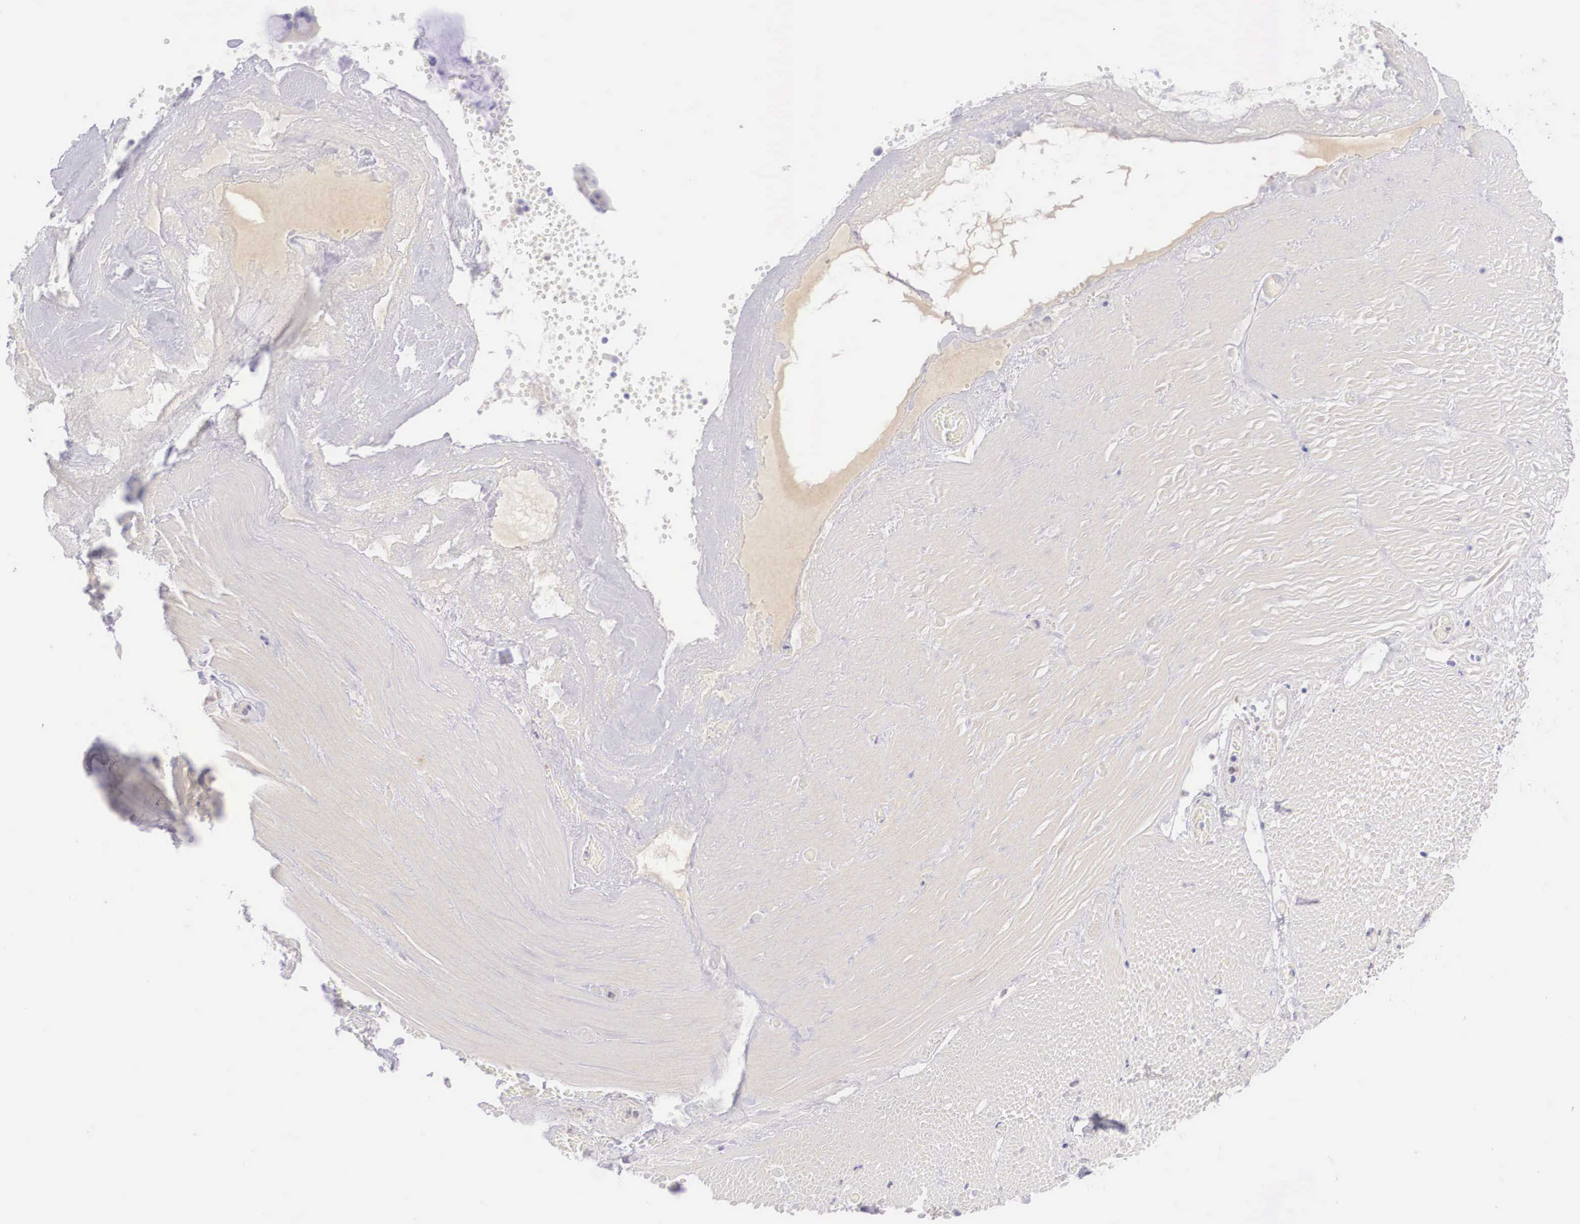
{"staining": {"intensity": "negative", "quantity": "none", "location": "none"}, "tissue": "smooth muscle", "cell_type": "Smooth muscle cells", "image_type": "normal", "snomed": [{"axis": "morphology", "description": "Normal tissue, NOS"}, {"axis": "topography", "description": "Duodenum"}], "caption": "This is an immunohistochemistry (IHC) micrograph of unremarkable human smooth muscle. There is no staining in smooth muscle cells.", "gene": "BCL6", "patient": {"sex": "male", "age": 63}}